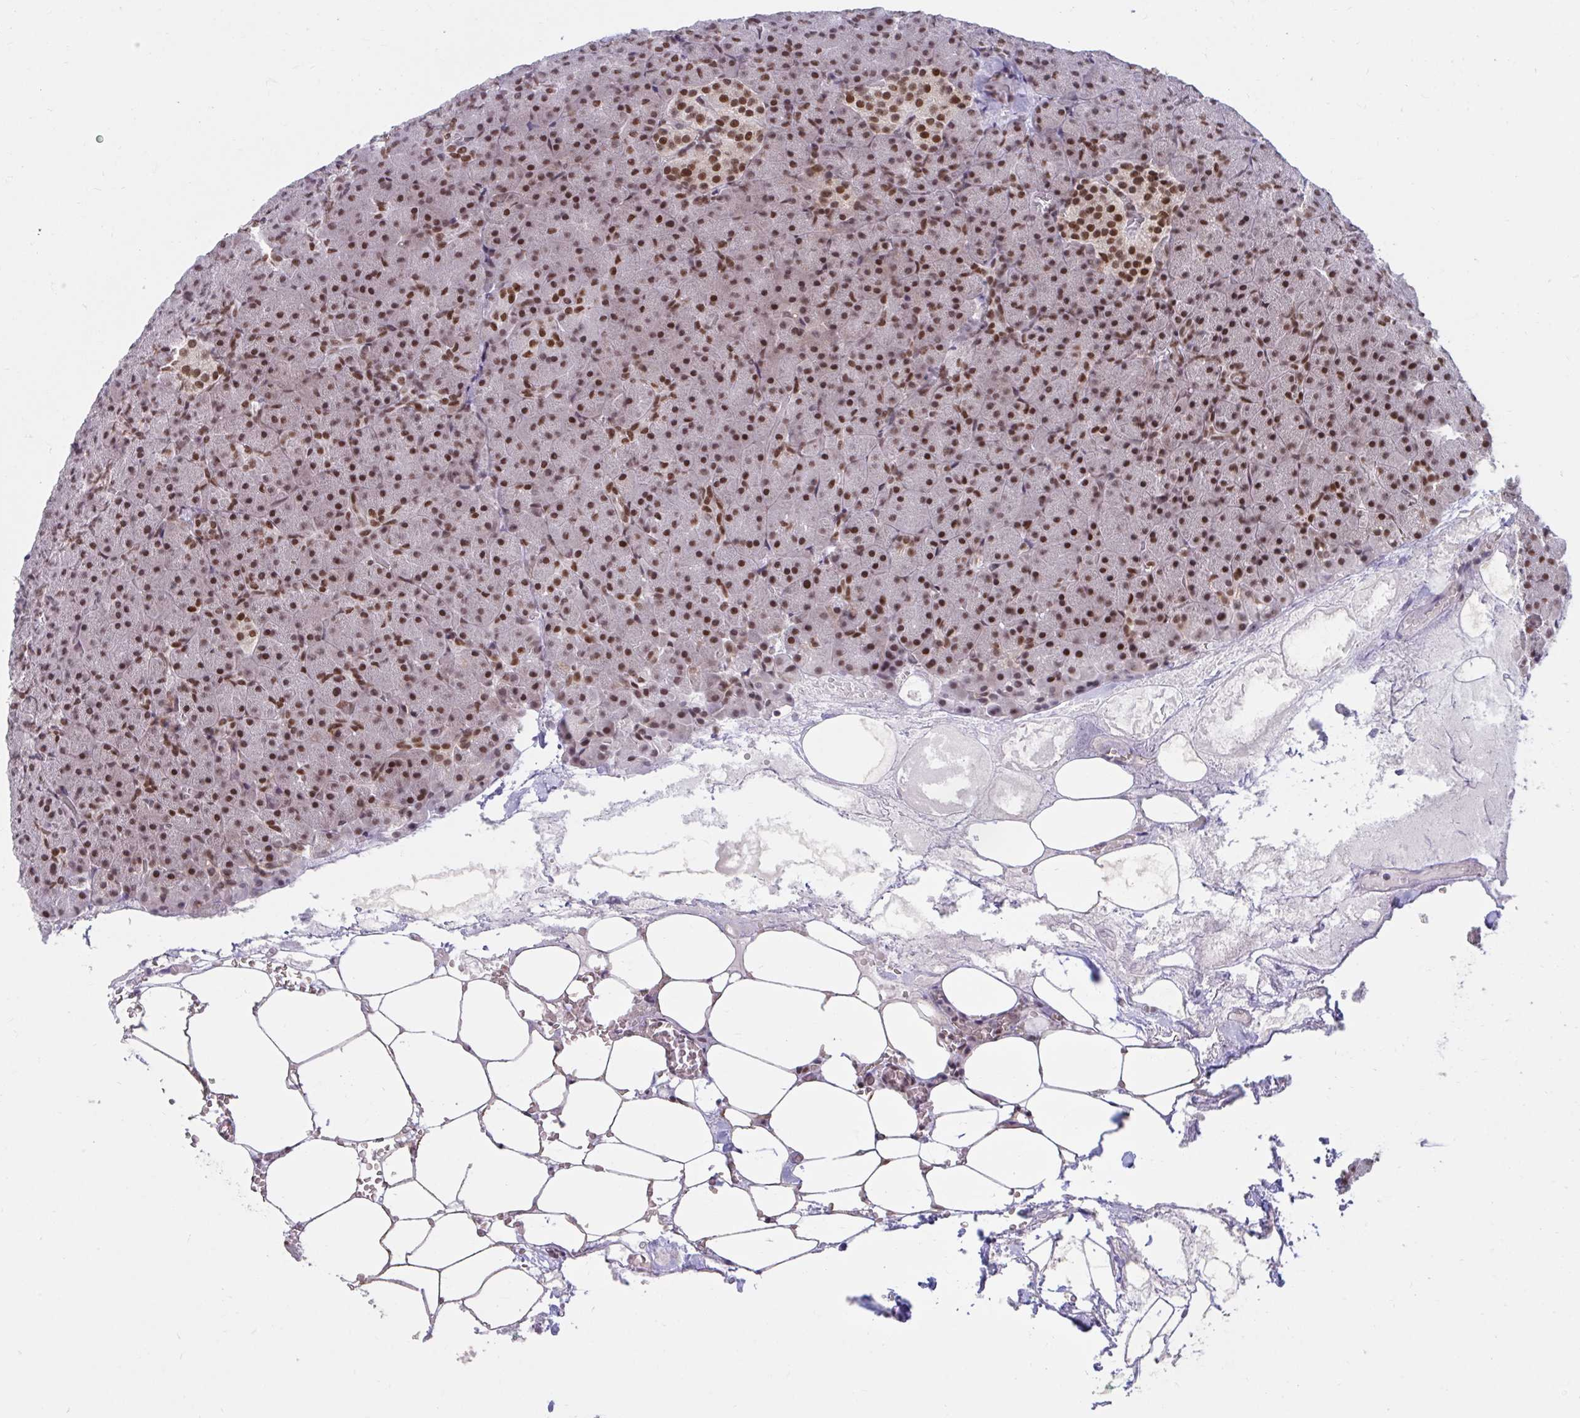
{"staining": {"intensity": "moderate", "quantity": ">75%", "location": "nuclear"}, "tissue": "pancreas", "cell_type": "Exocrine glandular cells", "image_type": "normal", "snomed": [{"axis": "morphology", "description": "Normal tissue, NOS"}, {"axis": "topography", "description": "Pancreas"}], "caption": "A brown stain labels moderate nuclear positivity of a protein in exocrine glandular cells of unremarkable human pancreas.", "gene": "PHF10", "patient": {"sex": "female", "age": 74}}